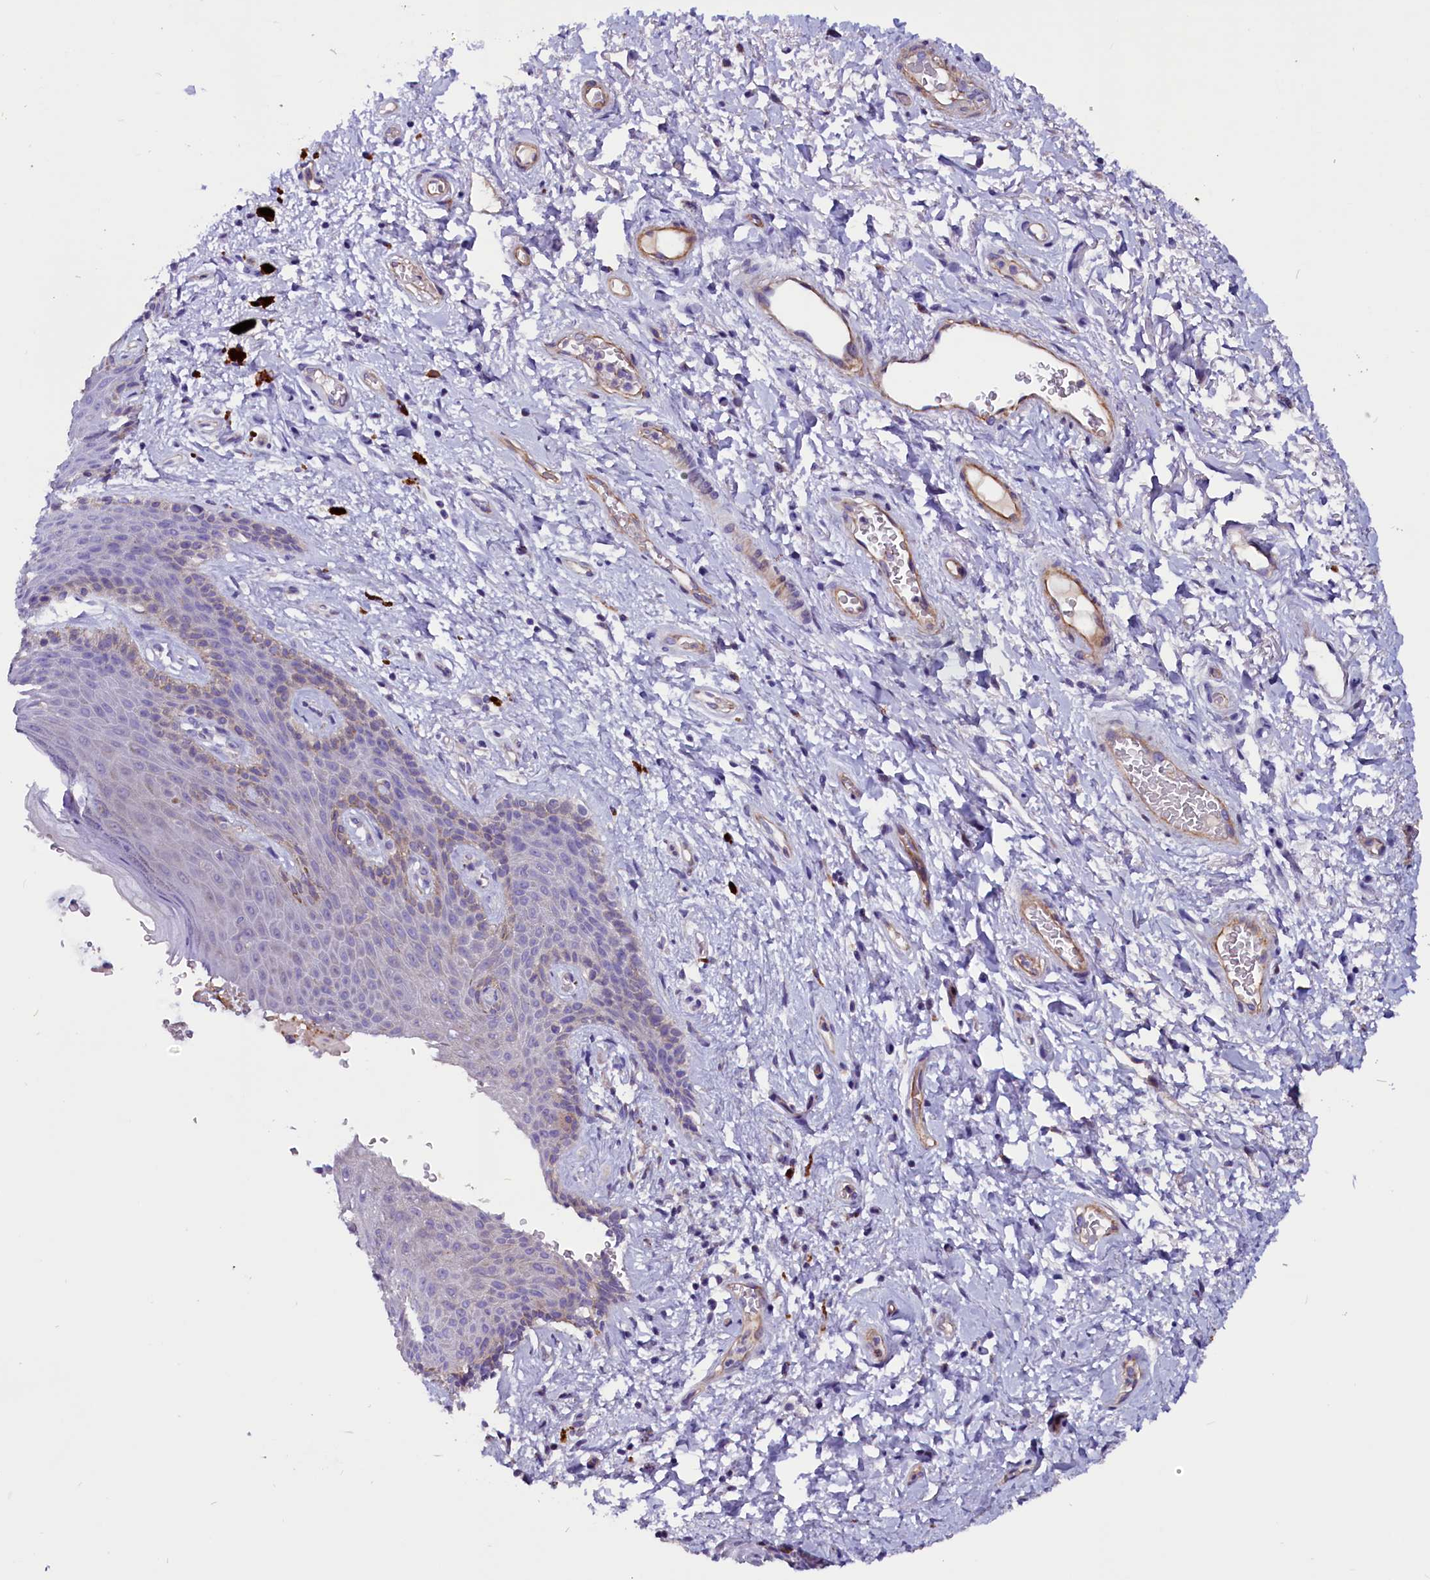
{"staining": {"intensity": "weak", "quantity": "<25%", "location": "cytoplasmic/membranous"}, "tissue": "skin", "cell_type": "Epidermal cells", "image_type": "normal", "snomed": [{"axis": "morphology", "description": "Normal tissue, NOS"}, {"axis": "topography", "description": "Anal"}], "caption": "An image of skin stained for a protein displays no brown staining in epidermal cells. Nuclei are stained in blue.", "gene": "ZNF749", "patient": {"sex": "female", "age": 46}}